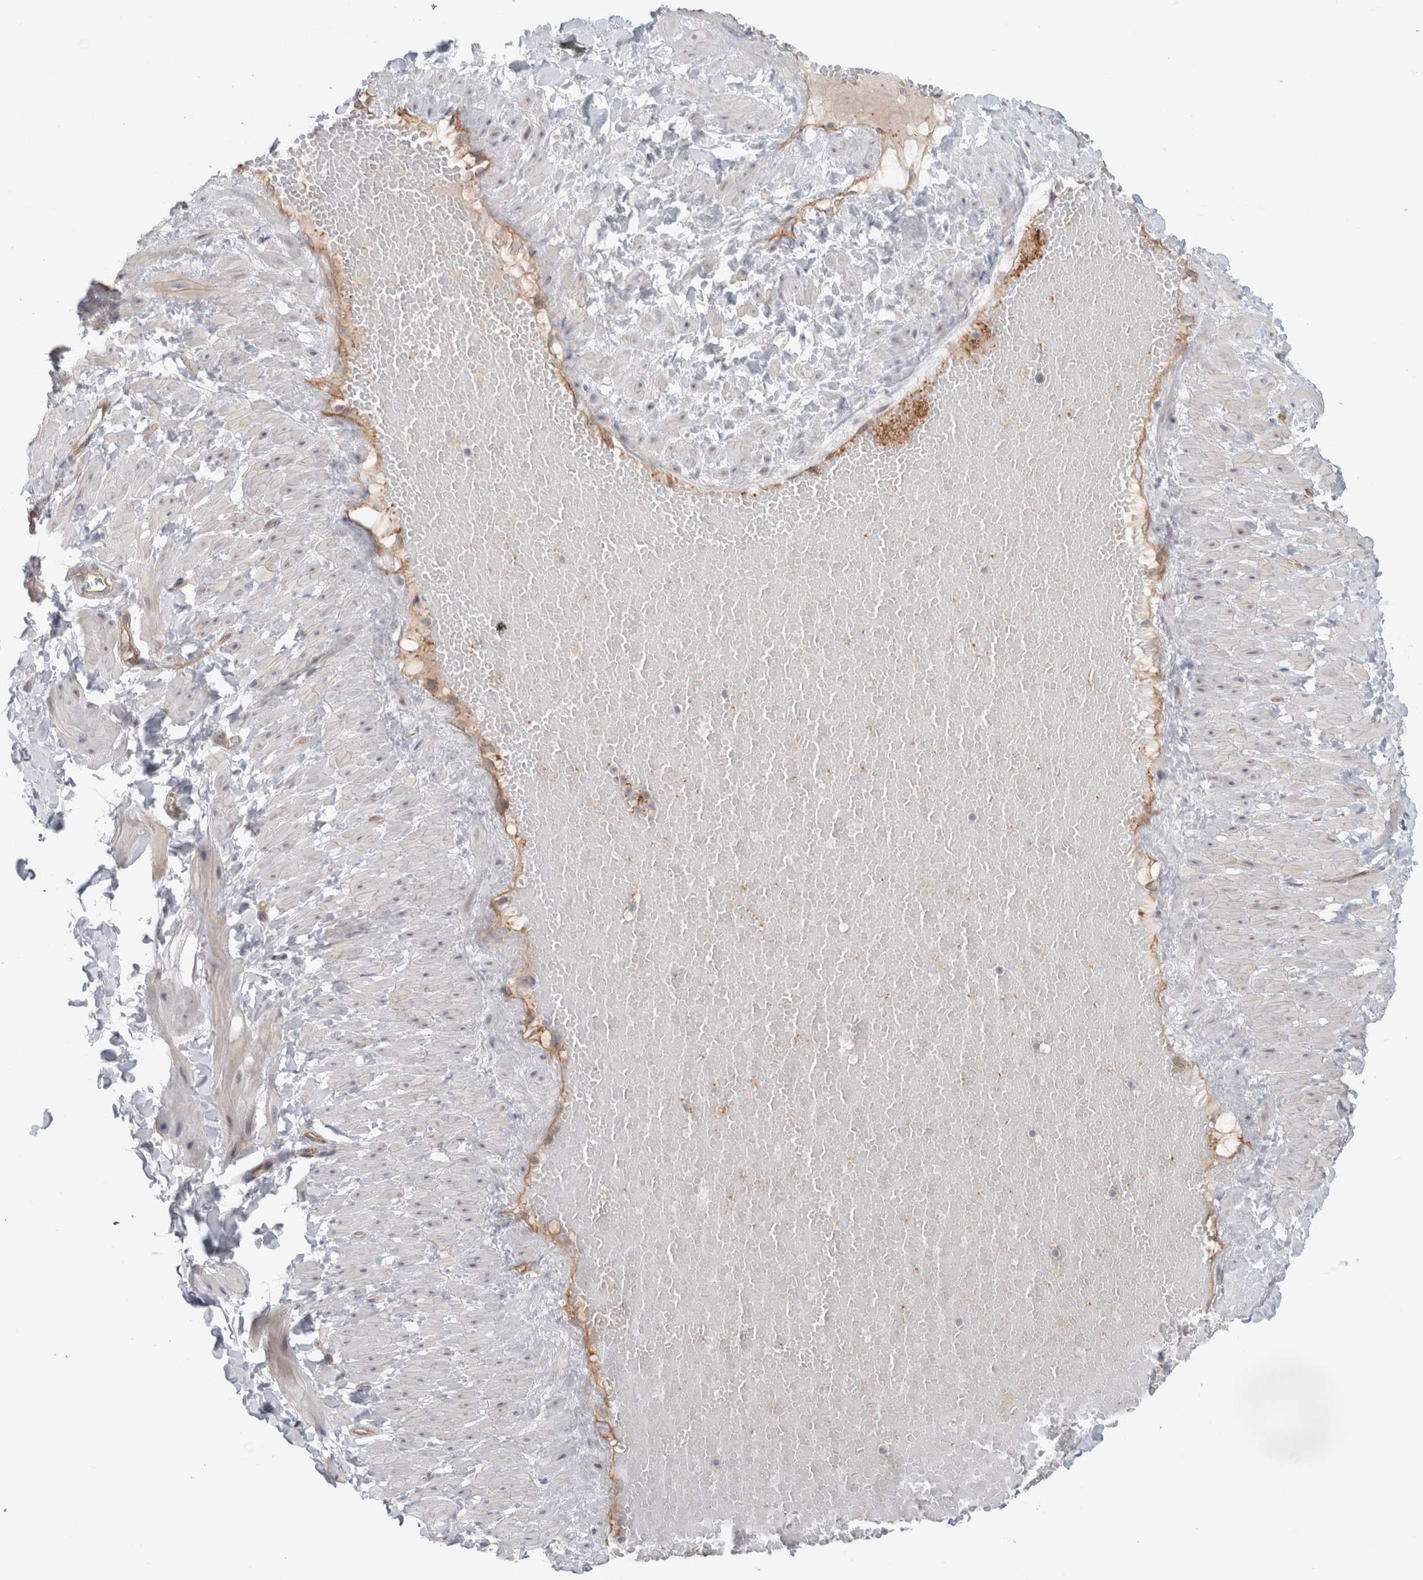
{"staining": {"intensity": "weak", "quantity": "25%-75%", "location": "cytoplasmic/membranous"}, "tissue": "soft tissue", "cell_type": "Peripheral nerve", "image_type": "normal", "snomed": [{"axis": "morphology", "description": "Normal tissue, NOS"}, {"axis": "topography", "description": "Adipose tissue"}, {"axis": "topography", "description": "Vascular tissue"}, {"axis": "topography", "description": "Peripheral nerve tissue"}], "caption": "Peripheral nerve demonstrate weak cytoplasmic/membranous expression in approximately 25%-75% of cells in normal soft tissue.", "gene": "ANKMY1", "patient": {"sex": "male", "age": 25}}